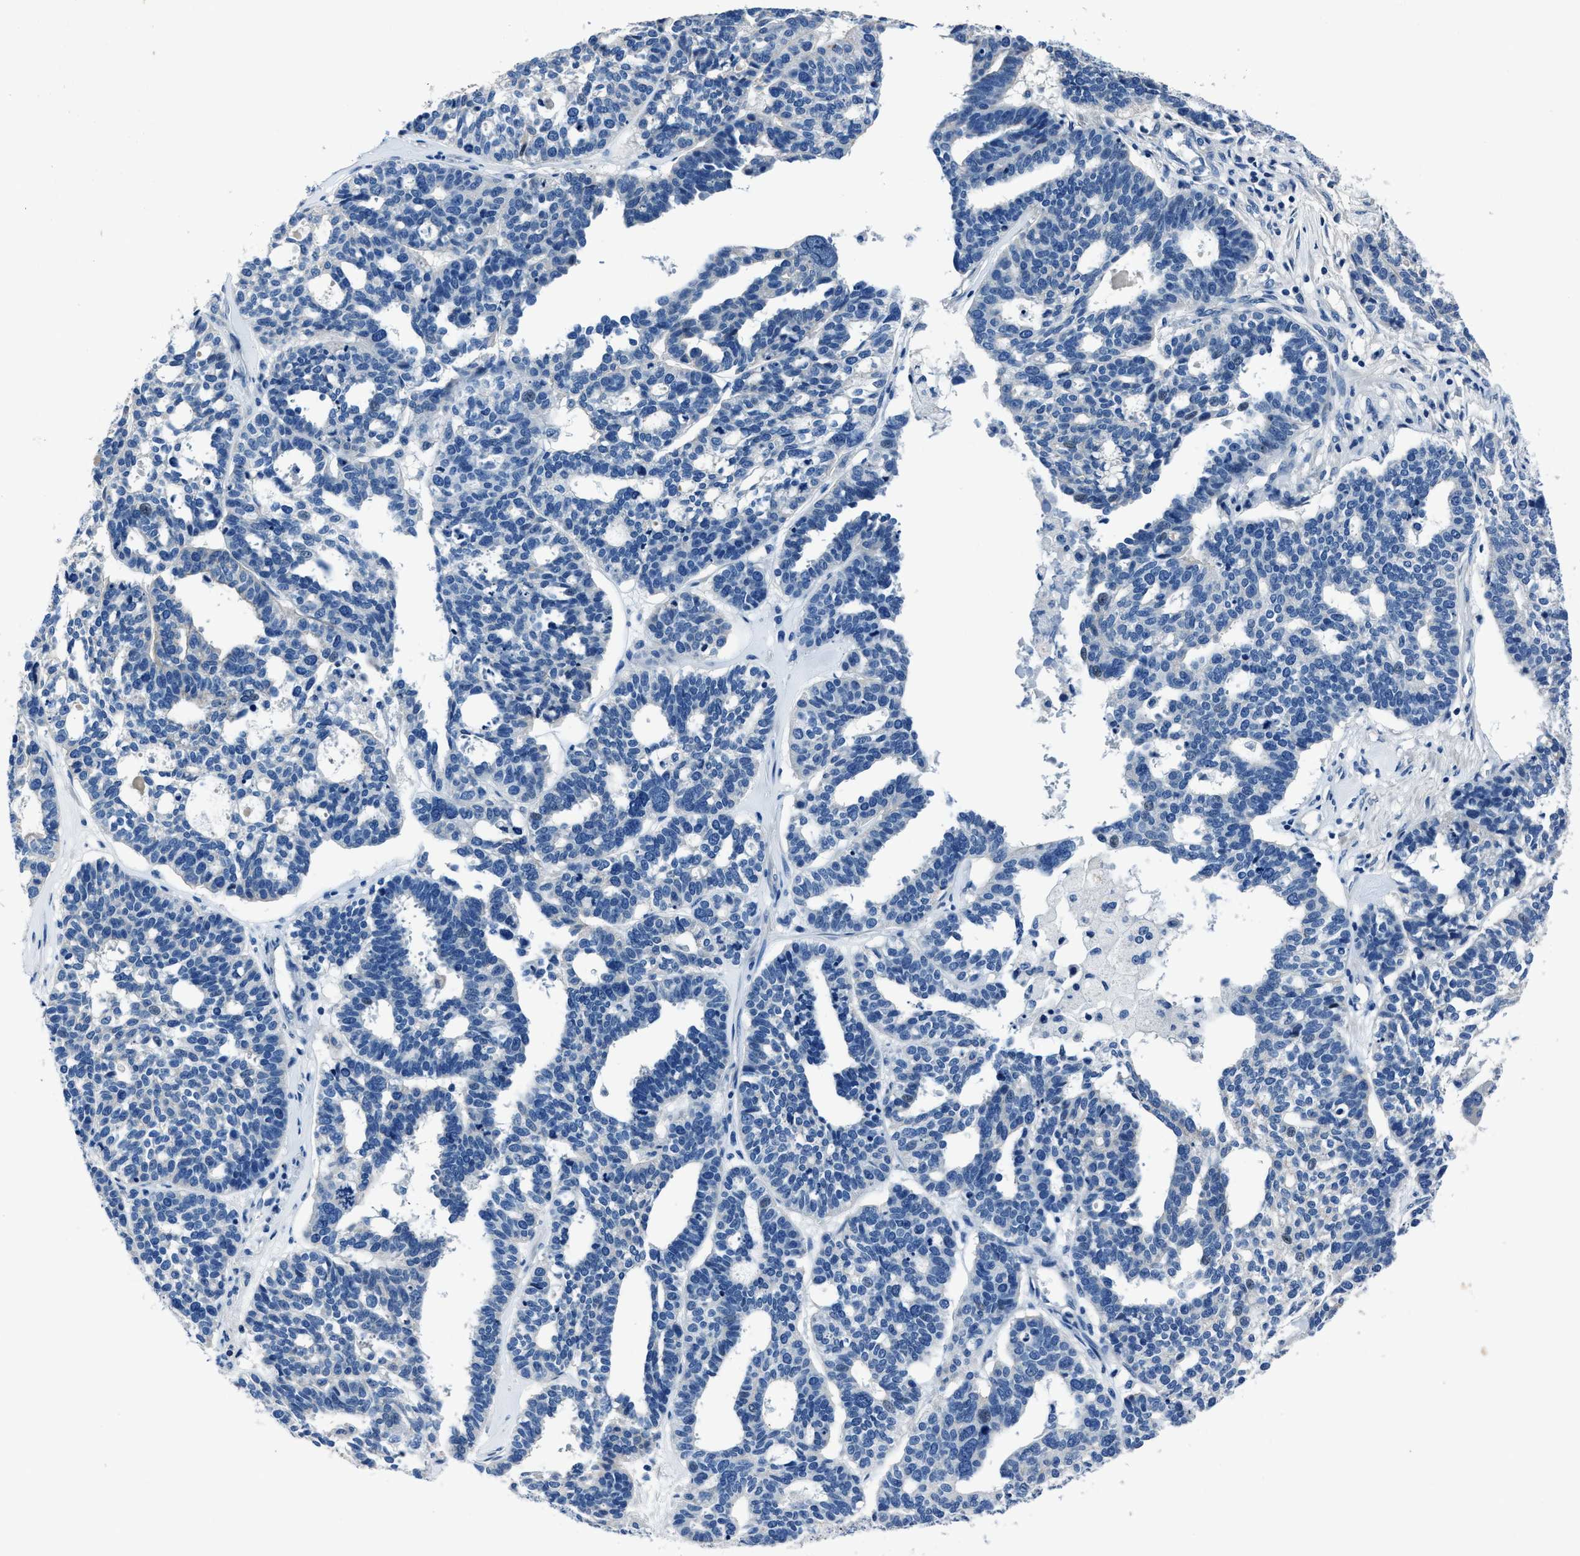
{"staining": {"intensity": "negative", "quantity": "none", "location": "none"}, "tissue": "ovarian cancer", "cell_type": "Tumor cells", "image_type": "cancer", "snomed": [{"axis": "morphology", "description": "Cystadenocarcinoma, serous, NOS"}, {"axis": "topography", "description": "Ovary"}], "caption": "High magnification brightfield microscopy of ovarian serous cystadenocarcinoma stained with DAB (brown) and counterstained with hematoxylin (blue): tumor cells show no significant staining.", "gene": "NACAD", "patient": {"sex": "female", "age": 59}}